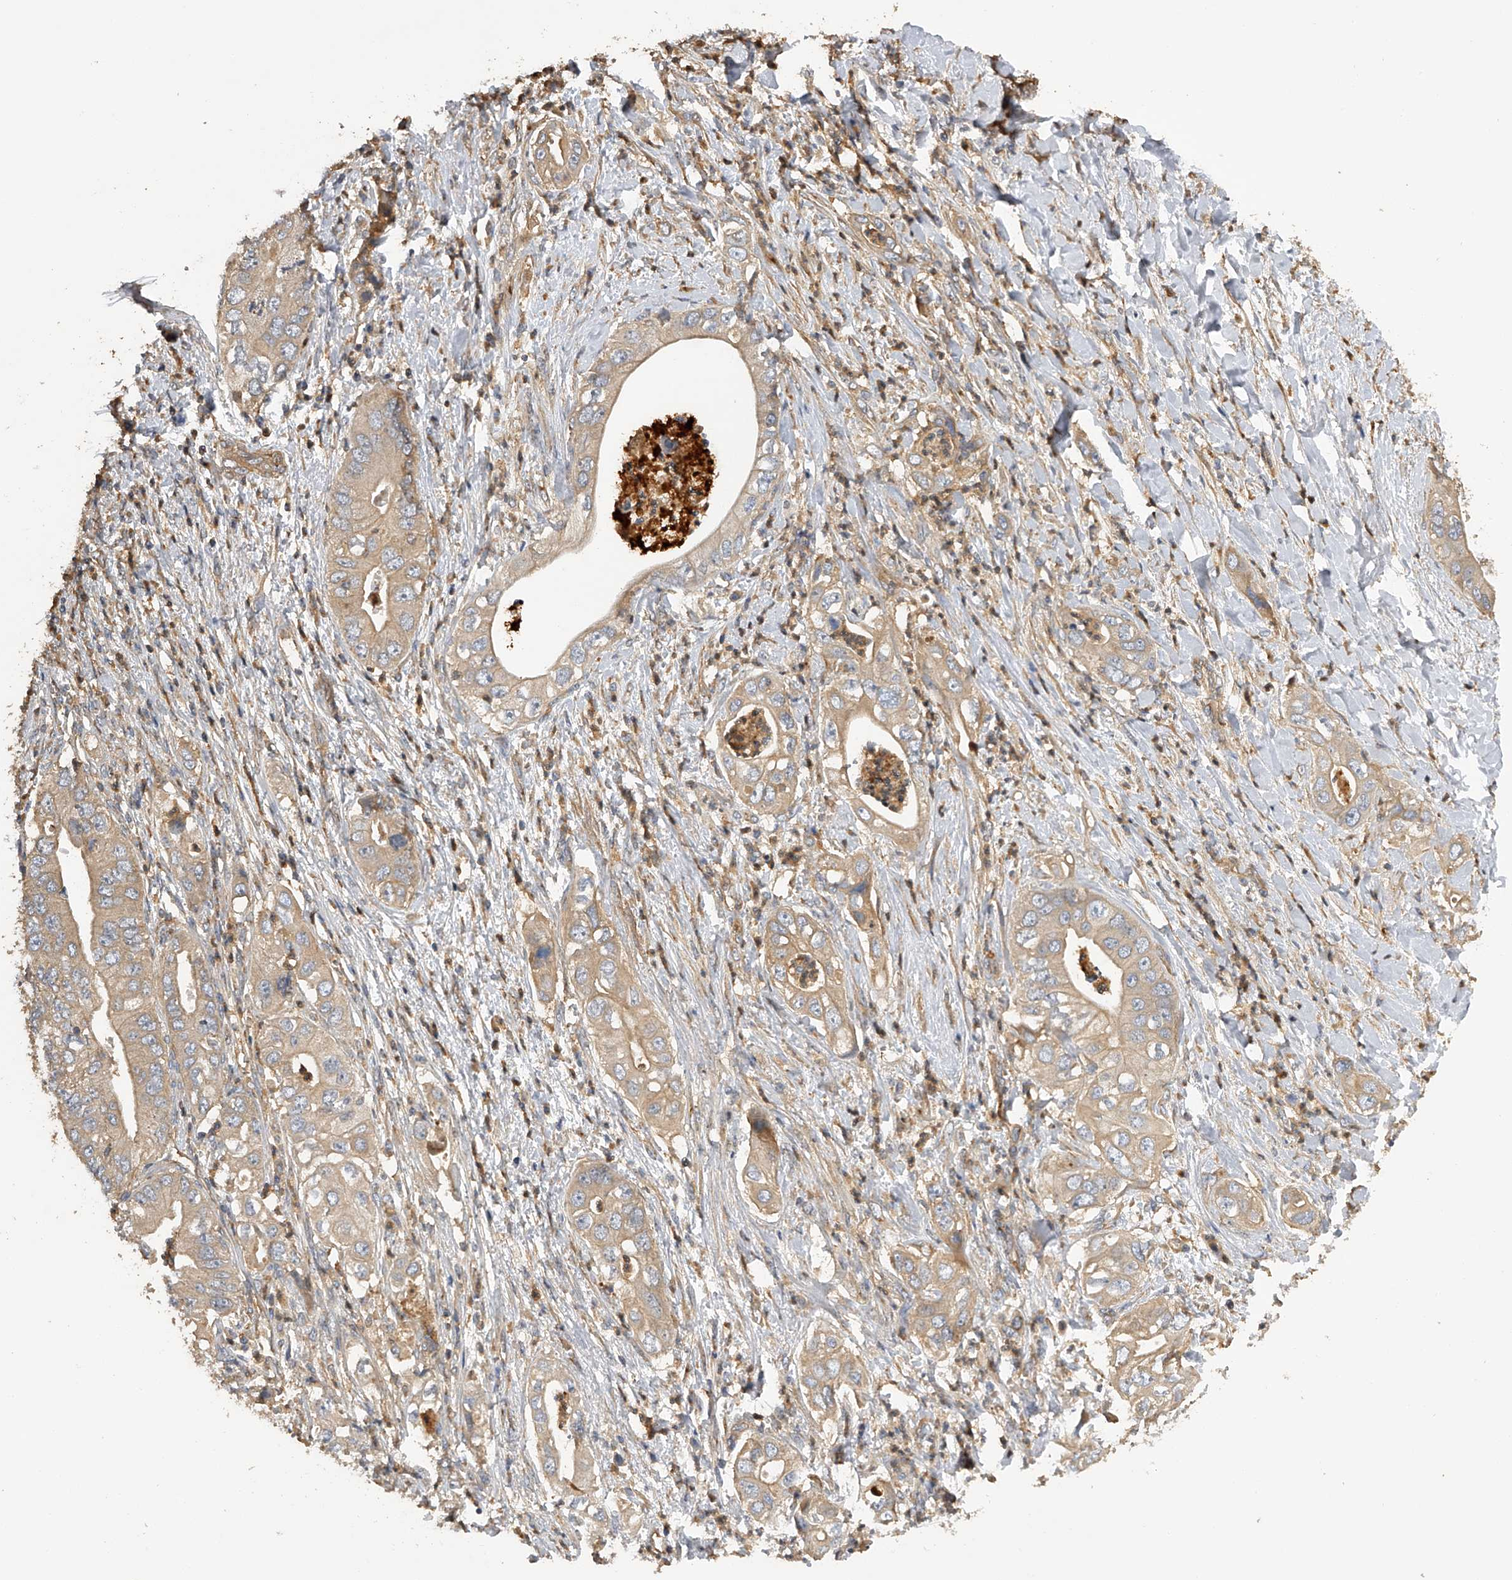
{"staining": {"intensity": "moderate", "quantity": "25%-75%", "location": "cytoplasmic/membranous"}, "tissue": "pancreatic cancer", "cell_type": "Tumor cells", "image_type": "cancer", "snomed": [{"axis": "morphology", "description": "Adenocarcinoma, NOS"}, {"axis": "topography", "description": "Pancreas"}], "caption": "A micrograph of pancreatic adenocarcinoma stained for a protein exhibits moderate cytoplasmic/membranous brown staining in tumor cells.", "gene": "PTPRA", "patient": {"sex": "female", "age": 78}}